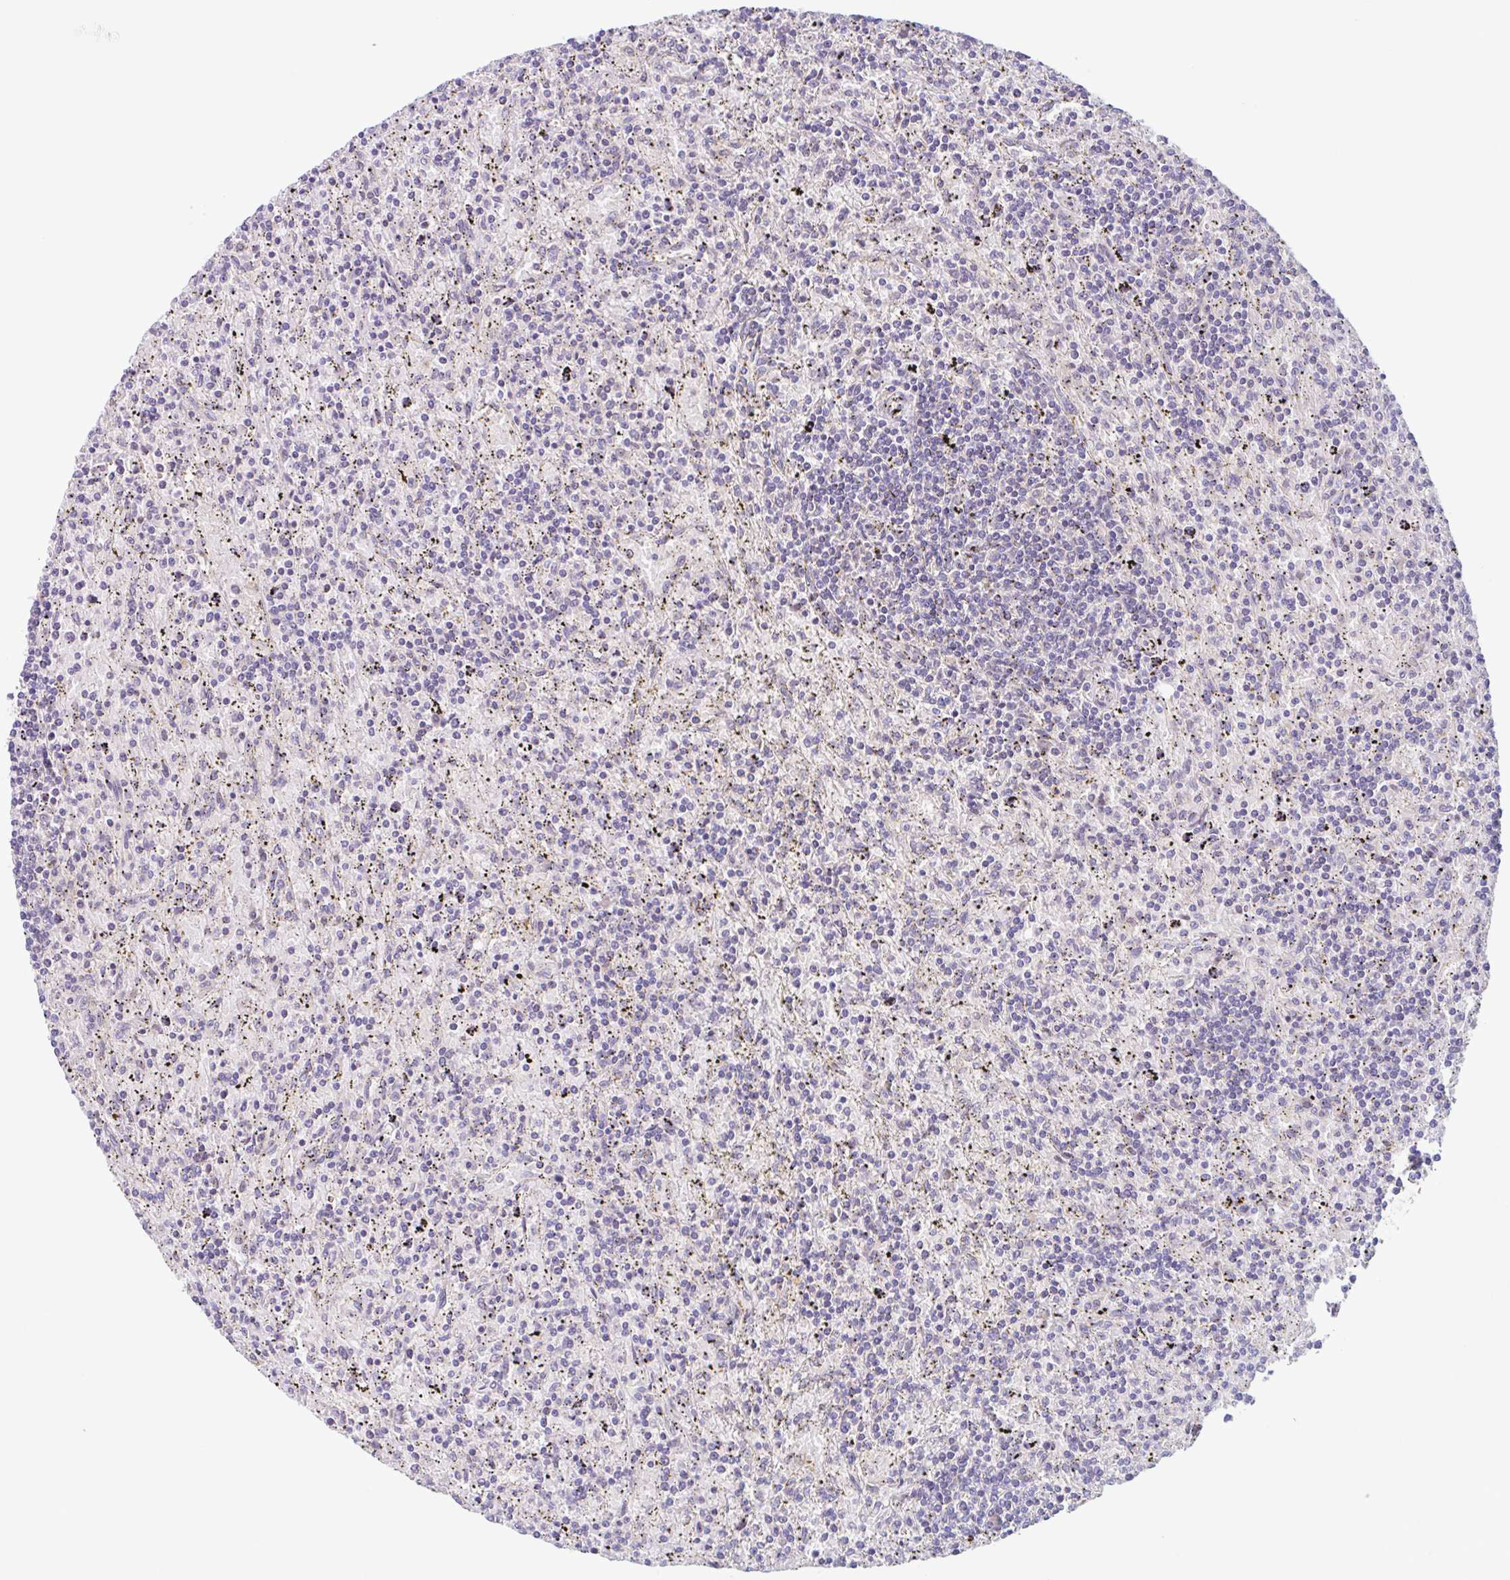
{"staining": {"intensity": "negative", "quantity": "none", "location": "none"}, "tissue": "lymphoma", "cell_type": "Tumor cells", "image_type": "cancer", "snomed": [{"axis": "morphology", "description": "Malignant lymphoma, non-Hodgkin's type, Low grade"}, {"axis": "topography", "description": "Spleen"}], "caption": "A high-resolution image shows immunohistochemistry (IHC) staining of lymphoma, which displays no significant staining in tumor cells.", "gene": "TMEM86A", "patient": {"sex": "male", "age": 76}}